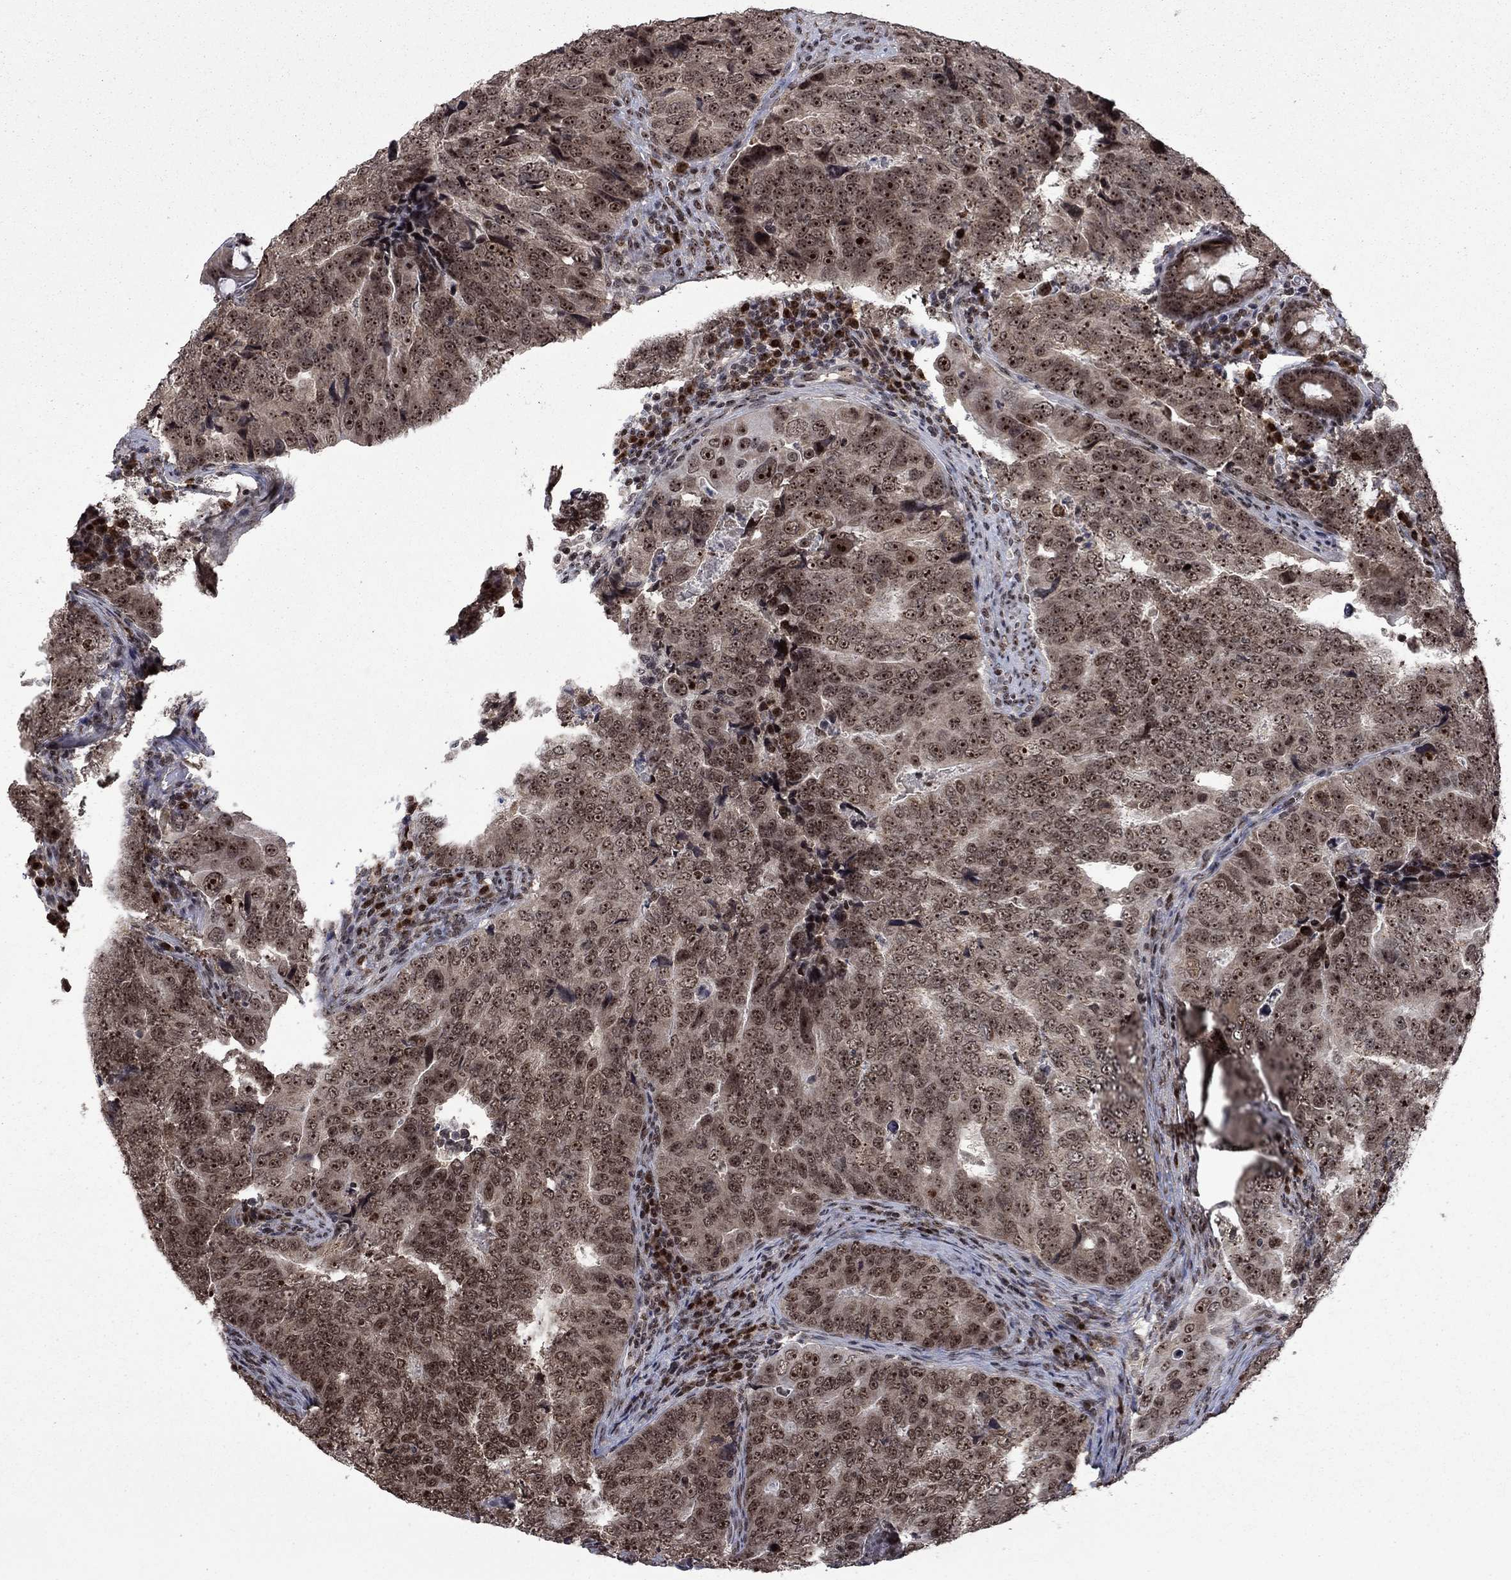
{"staining": {"intensity": "moderate", "quantity": ">75%", "location": "nuclear"}, "tissue": "colorectal cancer", "cell_type": "Tumor cells", "image_type": "cancer", "snomed": [{"axis": "morphology", "description": "Adenocarcinoma, NOS"}, {"axis": "topography", "description": "Colon"}], "caption": "Protein staining demonstrates moderate nuclear expression in about >75% of tumor cells in colorectal adenocarcinoma.", "gene": "FBL", "patient": {"sex": "female", "age": 72}}